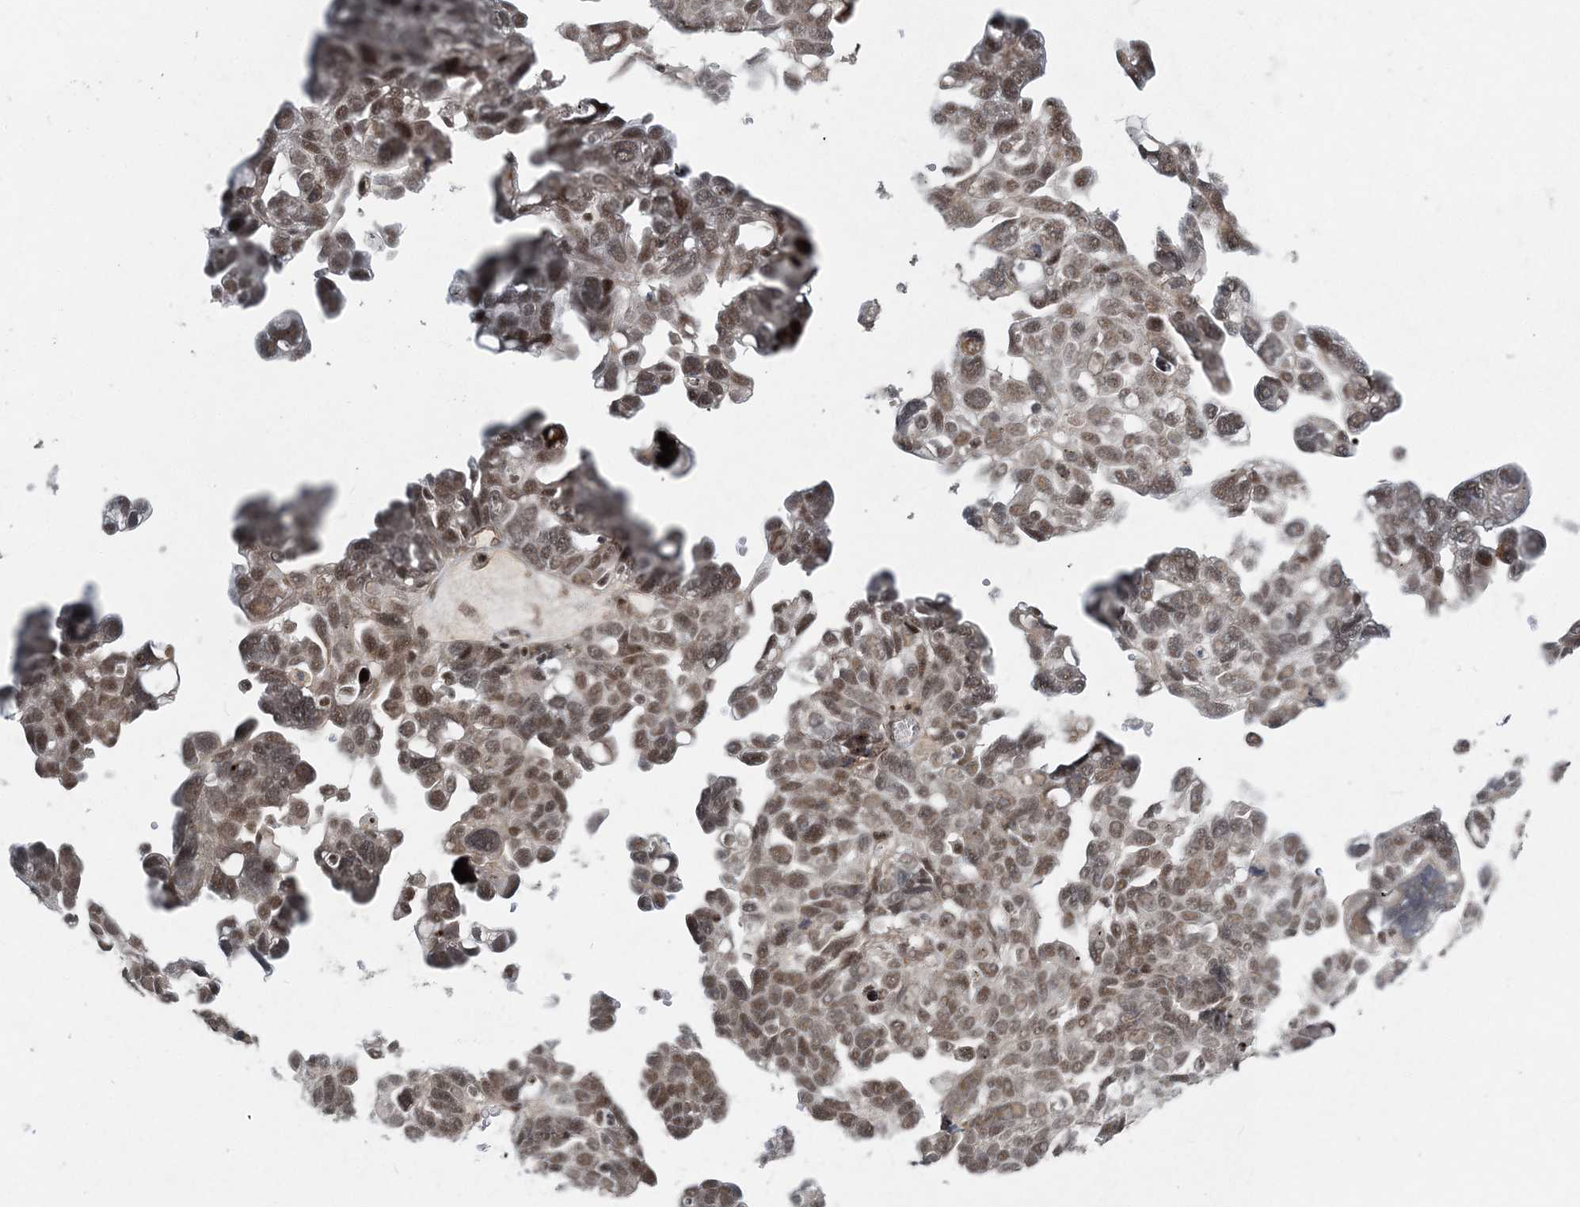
{"staining": {"intensity": "moderate", "quantity": ">75%", "location": "nuclear"}, "tissue": "ovarian cancer", "cell_type": "Tumor cells", "image_type": "cancer", "snomed": [{"axis": "morphology", "description": "Cystadenocarcinoma, serous, NOS"}, {"axis": "topography", "description": "Ovary"}], "caption": "Approximately >75% of tumor cells in human ovarian cancer (serous cystadenocarcinoma) show moderate nuclear protein expression as visualized by brown immunohistochemical staining.", "gene": "CWC22", "patient": {"sex": "female", "age": 79}}